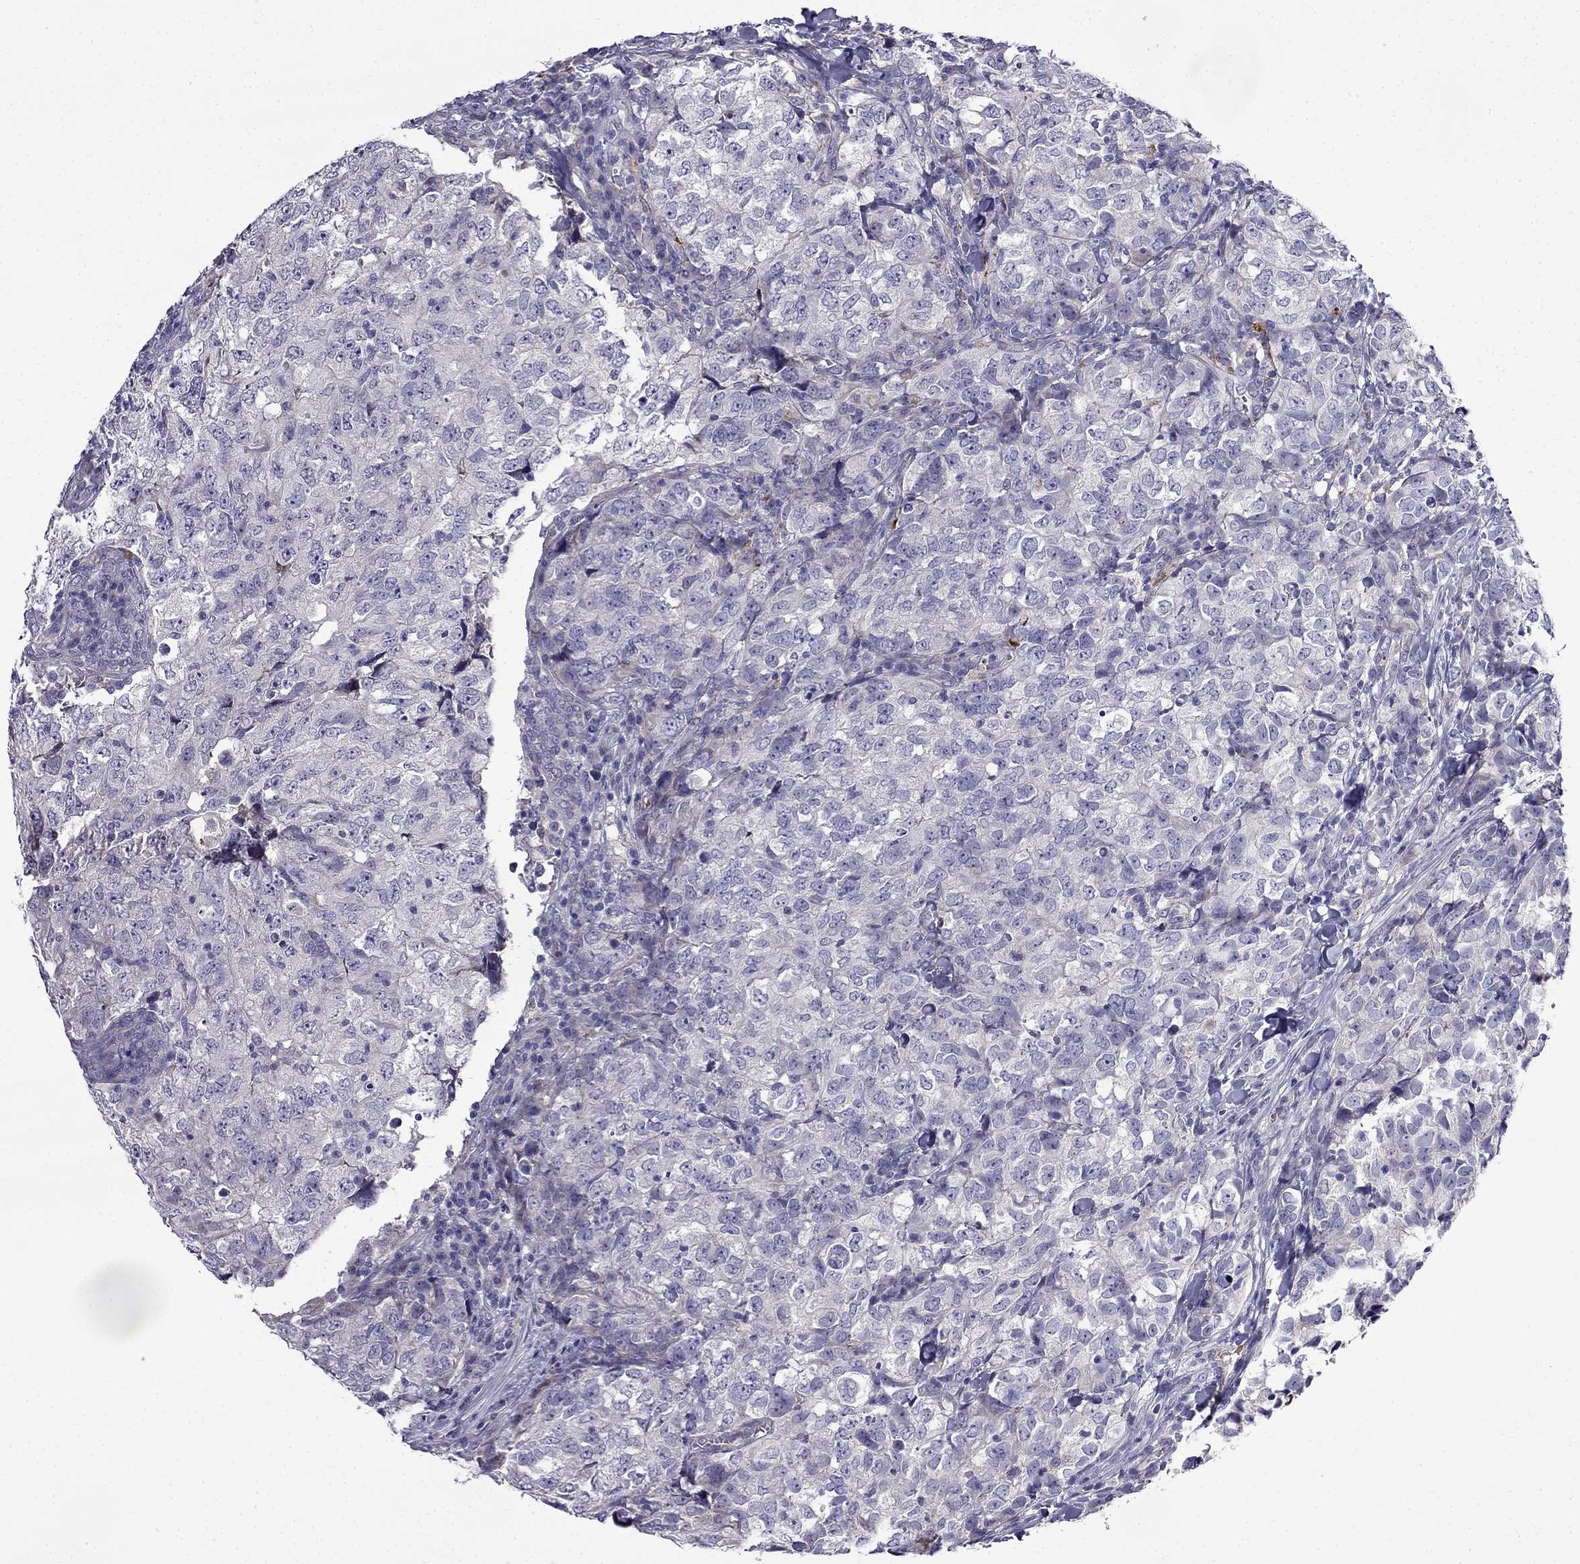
{"staining": {"intensity": "negative", "quantity": "none", "location": "none"}, "tissue": "breast cancer", "cell_type": "Tumor cells", "image_type": "cancer", "snomed": [{"axis": "morphology", "description": "Duct carcinoma"}, {"axis": "topography", "description": "Breast"}], "caption": "This is a photomicrograph of IHC staining of invasive ductal carcinoma (breast), which shows no staining in tumor cells.", "gene": "PI16", "patient": {"sex": "female", "age": 30}}